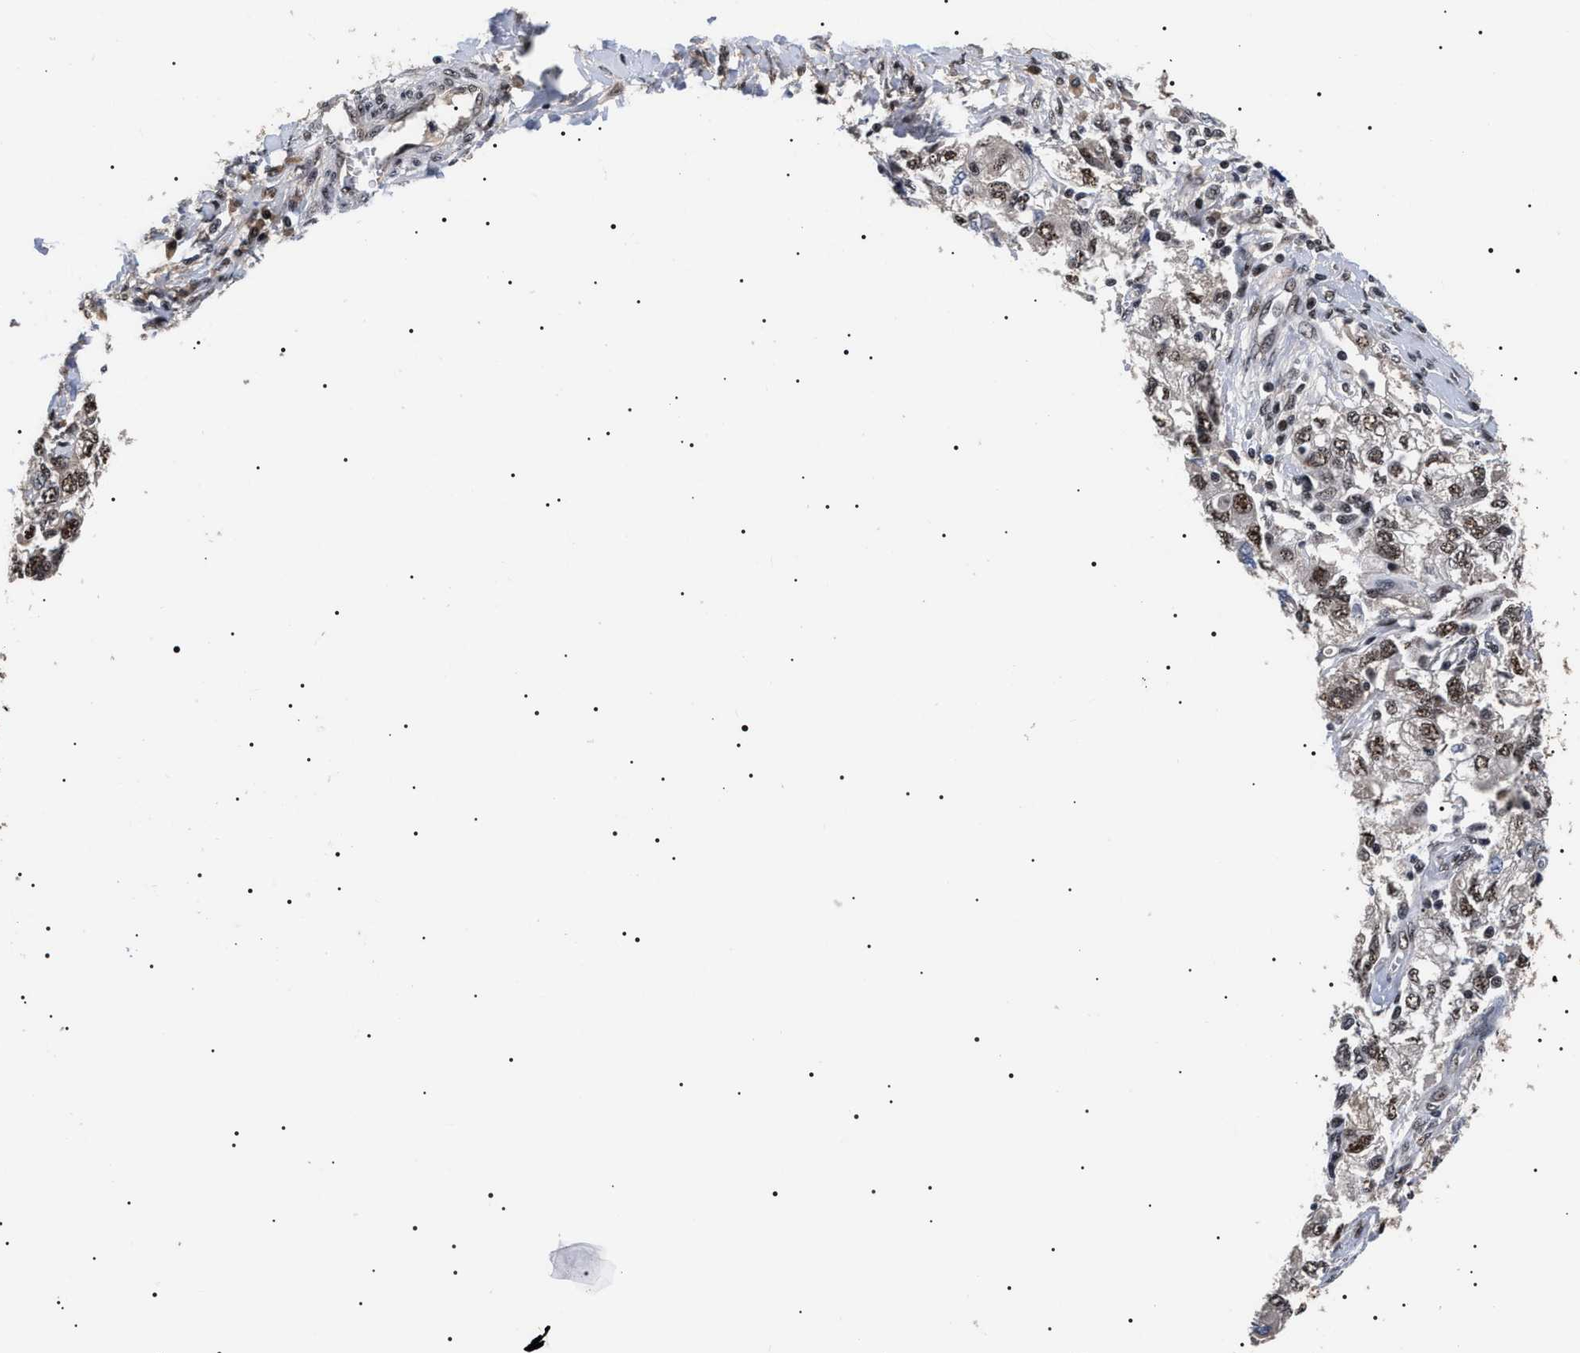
{"staining": {"intensity": "moderate", "quantity": ">75%", "location": "nuclear"}, "tissue": "ovarian cancer", "cell_type": "Tumor cells", "image_type": "cancer", "snomed": [{"axis": "morphology", "description": "Carcinoma, NOS"}, {"axis": "morphology", "description": "Cystadenocarcinoma, serous, NOS"}, {"axis": "topography", "description": "Ovary"}], "caption": "This histopathology image exhibits immunohistochemistry (IHC) staining of human ovarian cancer, with medium moderate nuclear positivity in approximately >75% of tumor cells.", "gene": "CAAP1", "patient": {"sex": "female", "age": 69}}